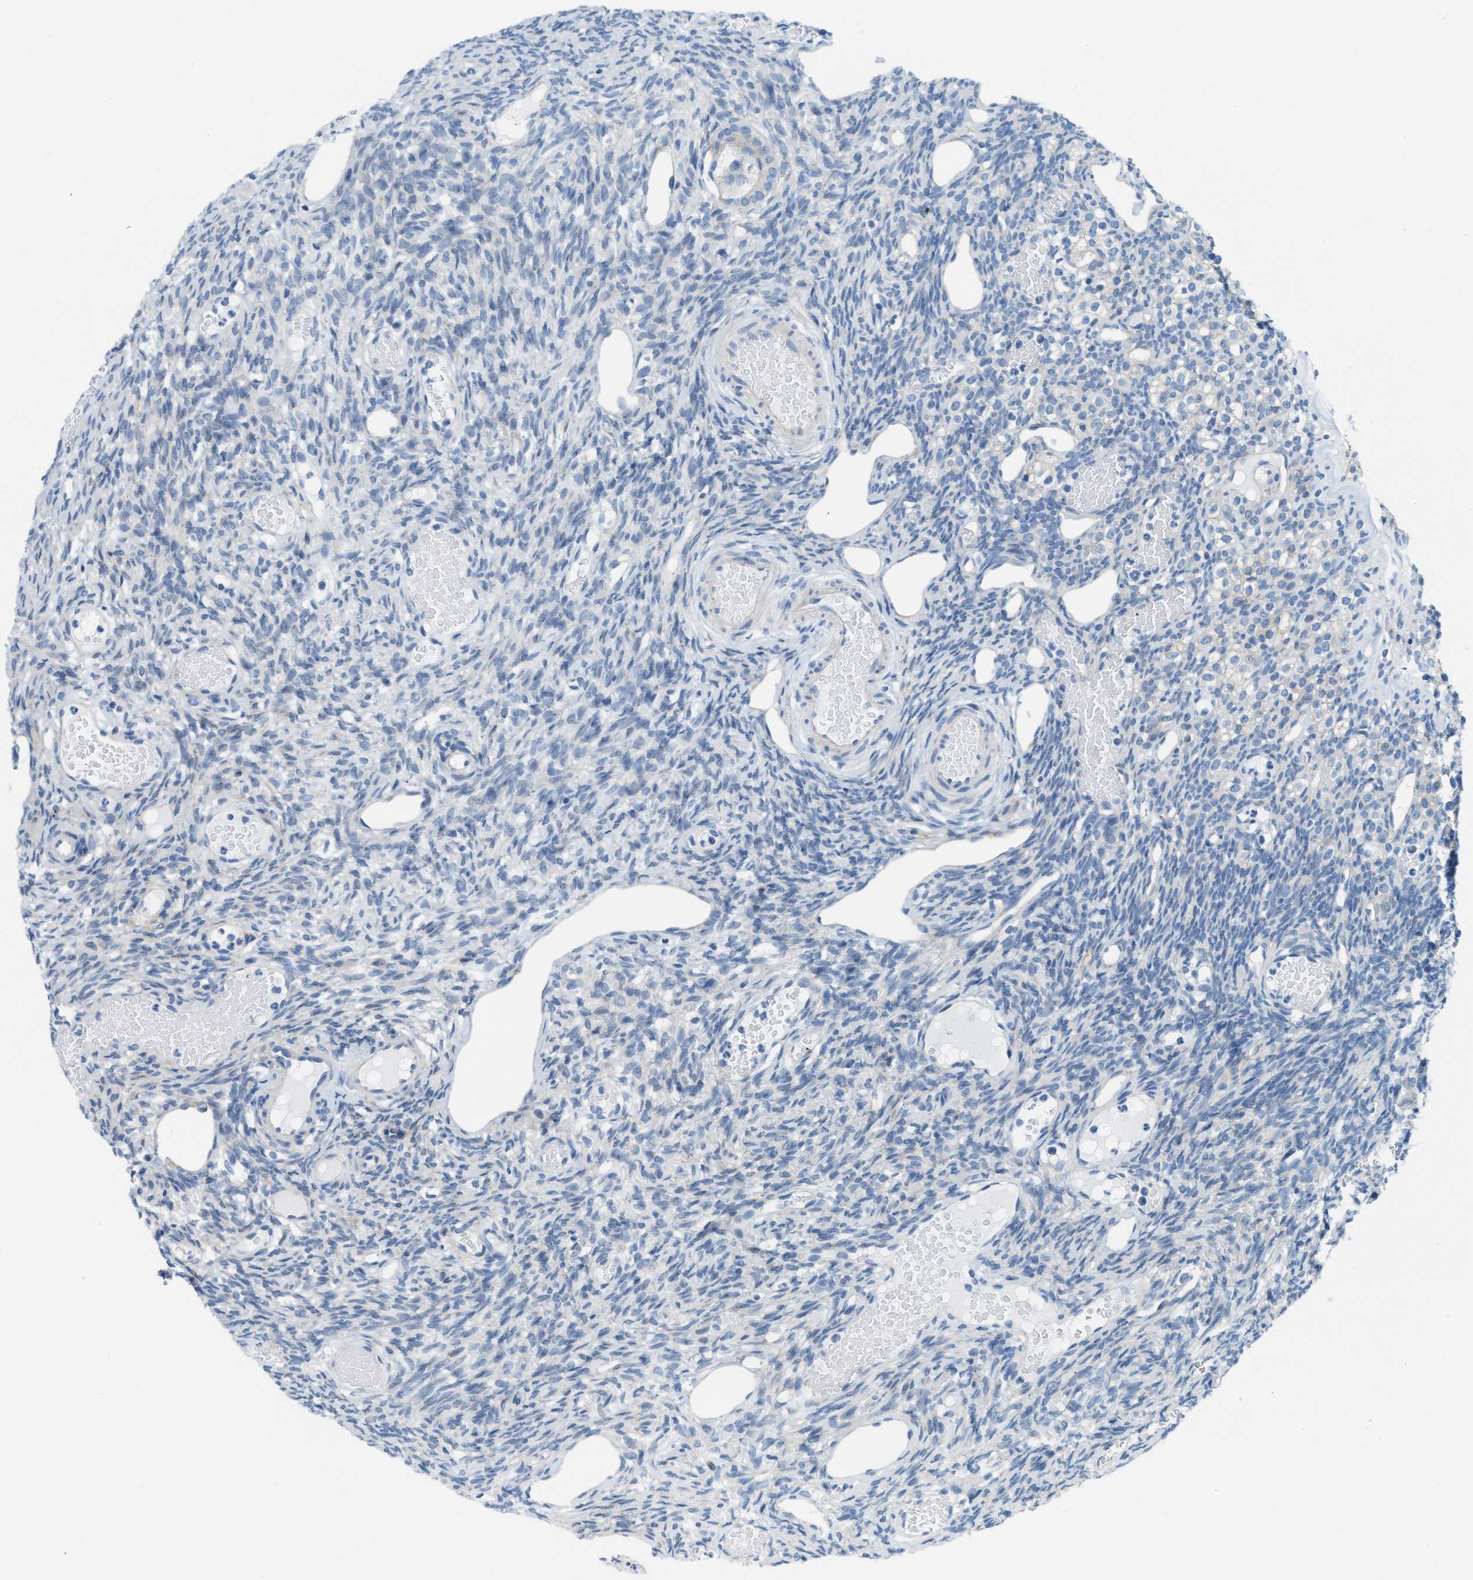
{"staining": {"intensity": "weak", "quantity": "<25%", "location": "cytoplasmic/membranous"}, "tissue": "ovary", "cell_type": "Ovarian stroma cells", "image_type": "normal", "snomed": [{"axis": "morphology", "description": "Normal tissue, NOS"}, {"axis": "topography", "description": "Ovary"}], "caption": "Immunohistochemistry (IHC) histopathology image of benign ovary: human ovary stained with DAB exhibits no significant protein positivity in ovarian stroma cells.", "gene": "ASGR1", "patient": {"sex": "female", "age": 33}}